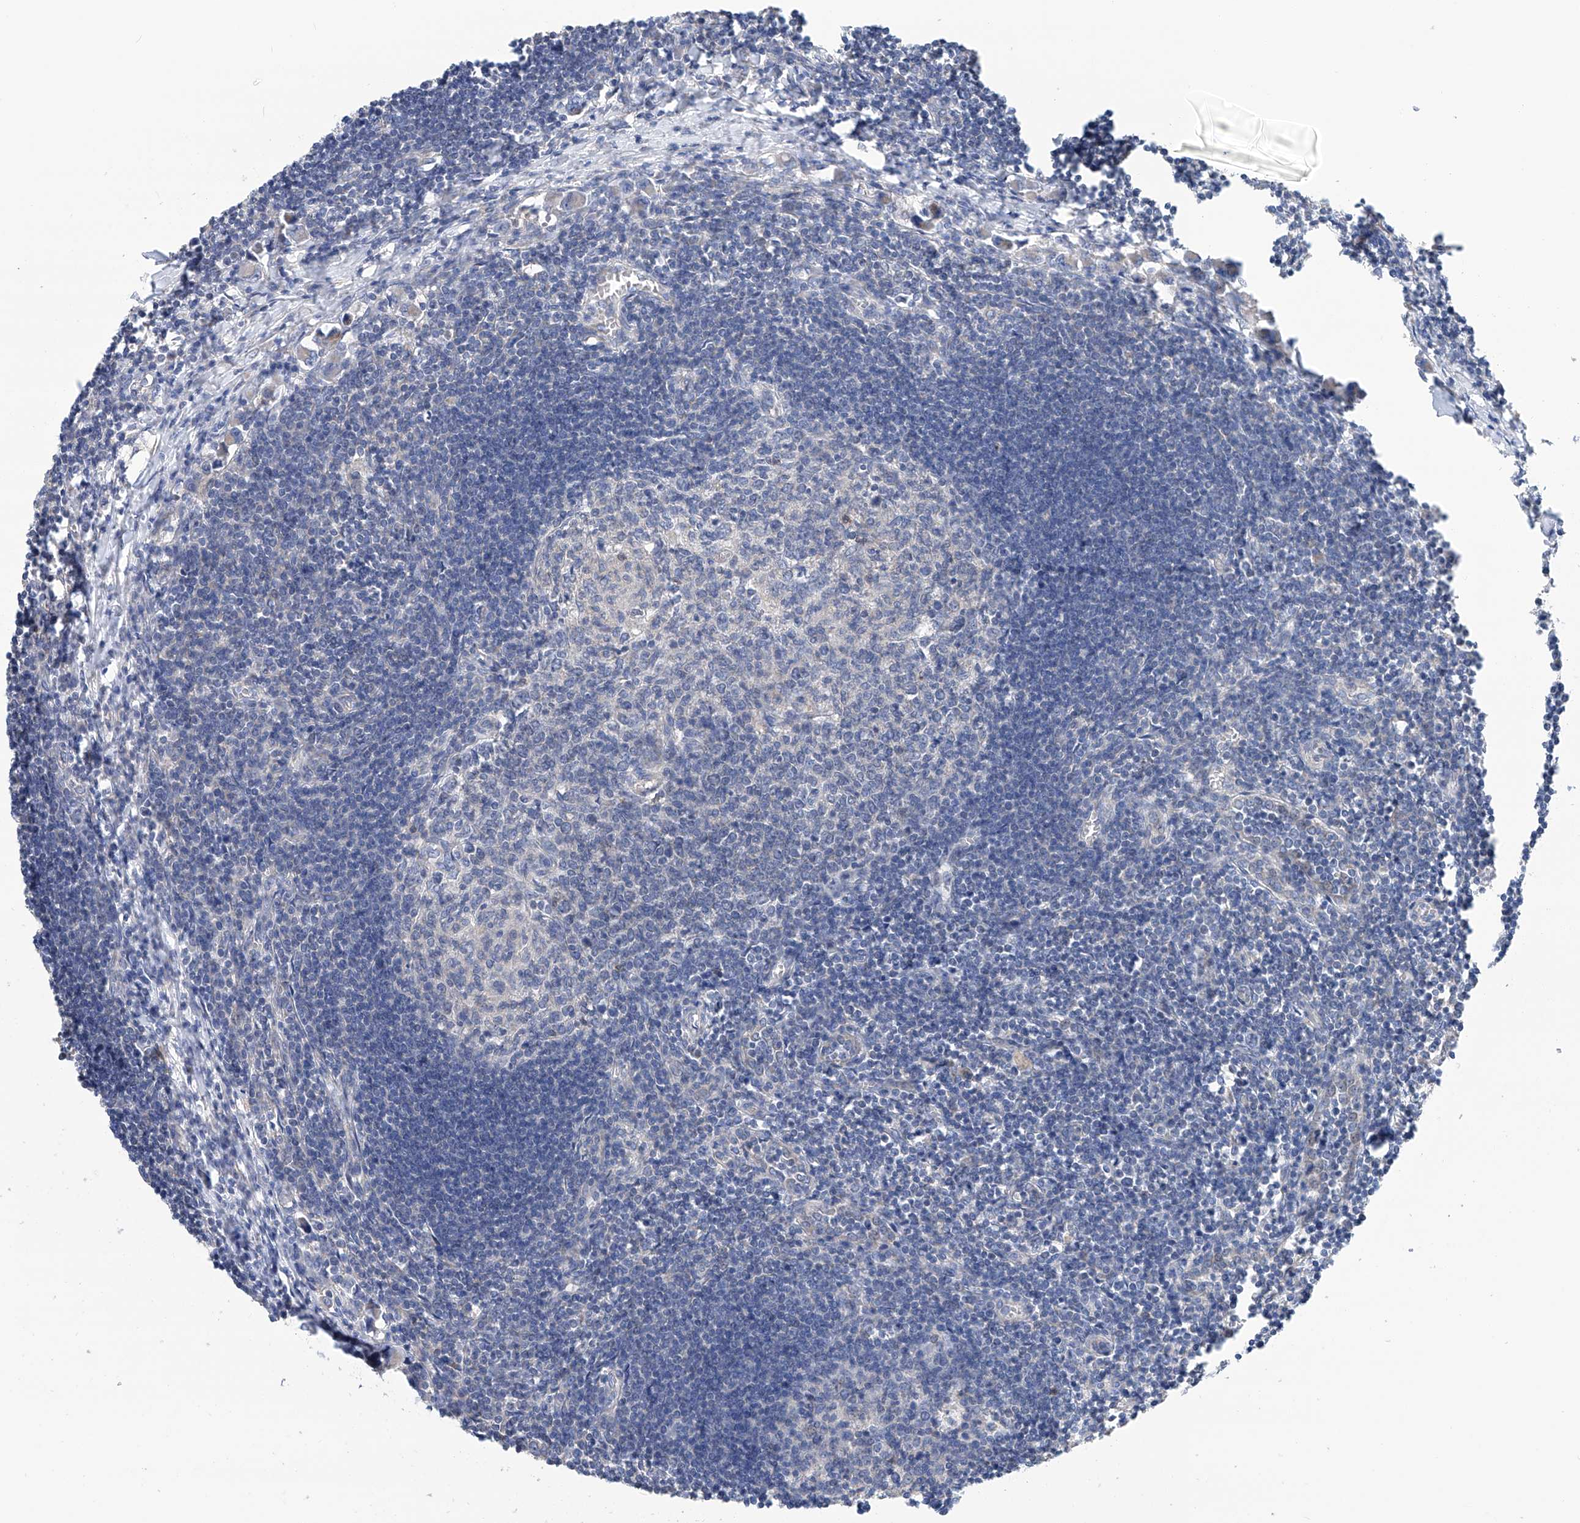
{"staining": {"intensity": "moderate", "quantity": "<25%", "location": "cytoplasmic/membranous"}, "tissue": "lymph node", "cell_type": "Germinal center cells", "image_type": "normal", "snomed": [{"axis": "morphology", "description": "Normal tissue, NOS"}, {"axis": "morphology", "description": "Malignant melanoma, Metastatic site"}, {"axis": "topography", "description": "Lymph node"}], "caption": "Immunohistochemical staining of unremarkable human lymph node reveals <25% levels of moderate cytoplasmic/membranous protein staining in approximately <25% of germinal center cells.", "gene": "SLC22A7", "patient": {"sex": "male", "age": 41}}